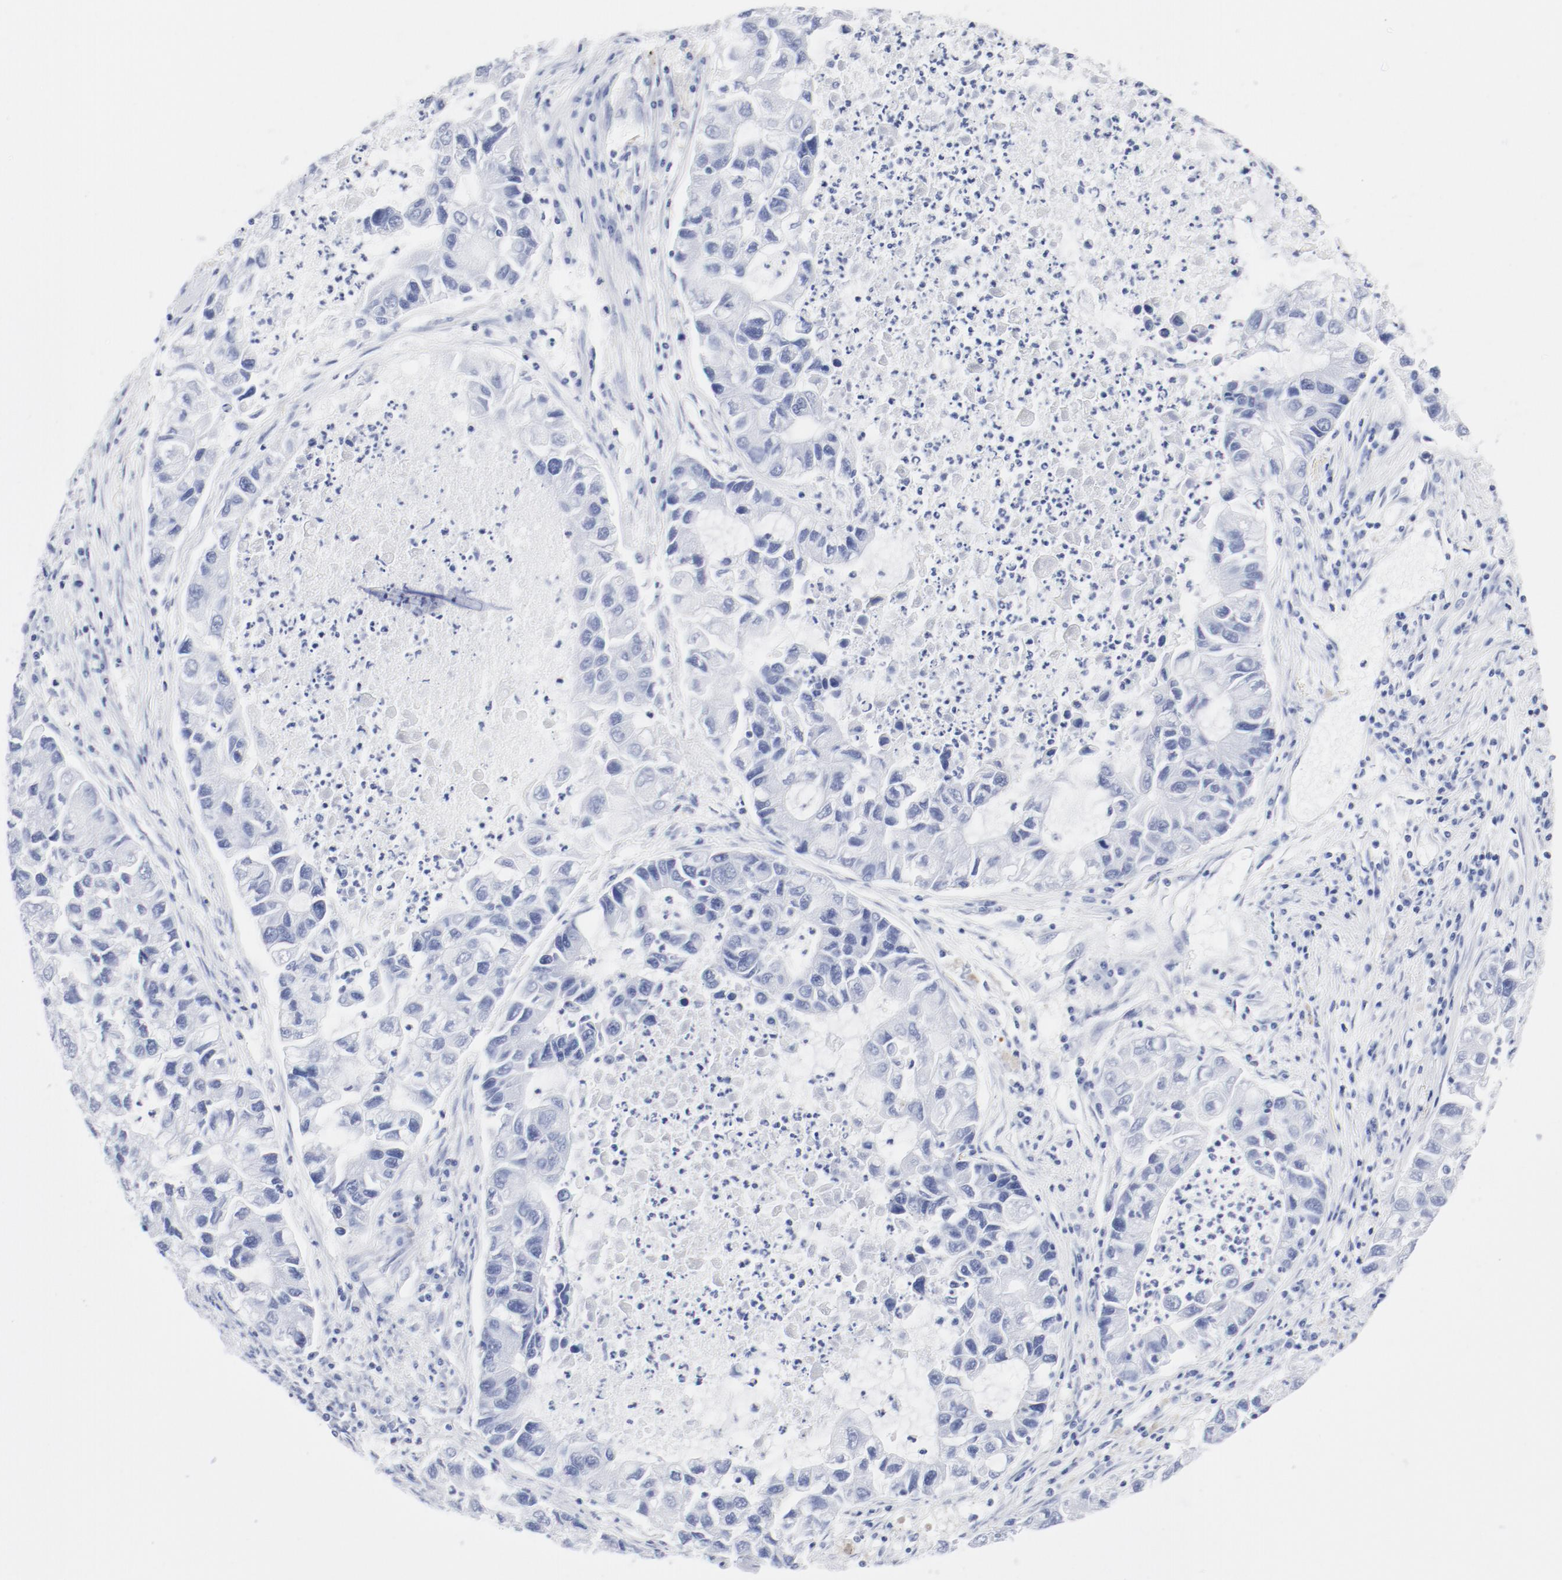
{"staining": {"intensity": "negative", "quantity": "none", "location": "none"}, "tissue": "lung cancer", "cell_type": "Tumor cells", "image_type": "cancer", "snomed": [{"axis": "morphology", "description": "Adenocarcinoma, NOS"}, {"axis": "topography", "description": "Lung"}], "caption": "This is an immunohistochemistry image of adenocarcinoma (lung). There is no staining in tumor cells.", "gene": "ATF2", "patient": {"sex": "female", "age": 51}}